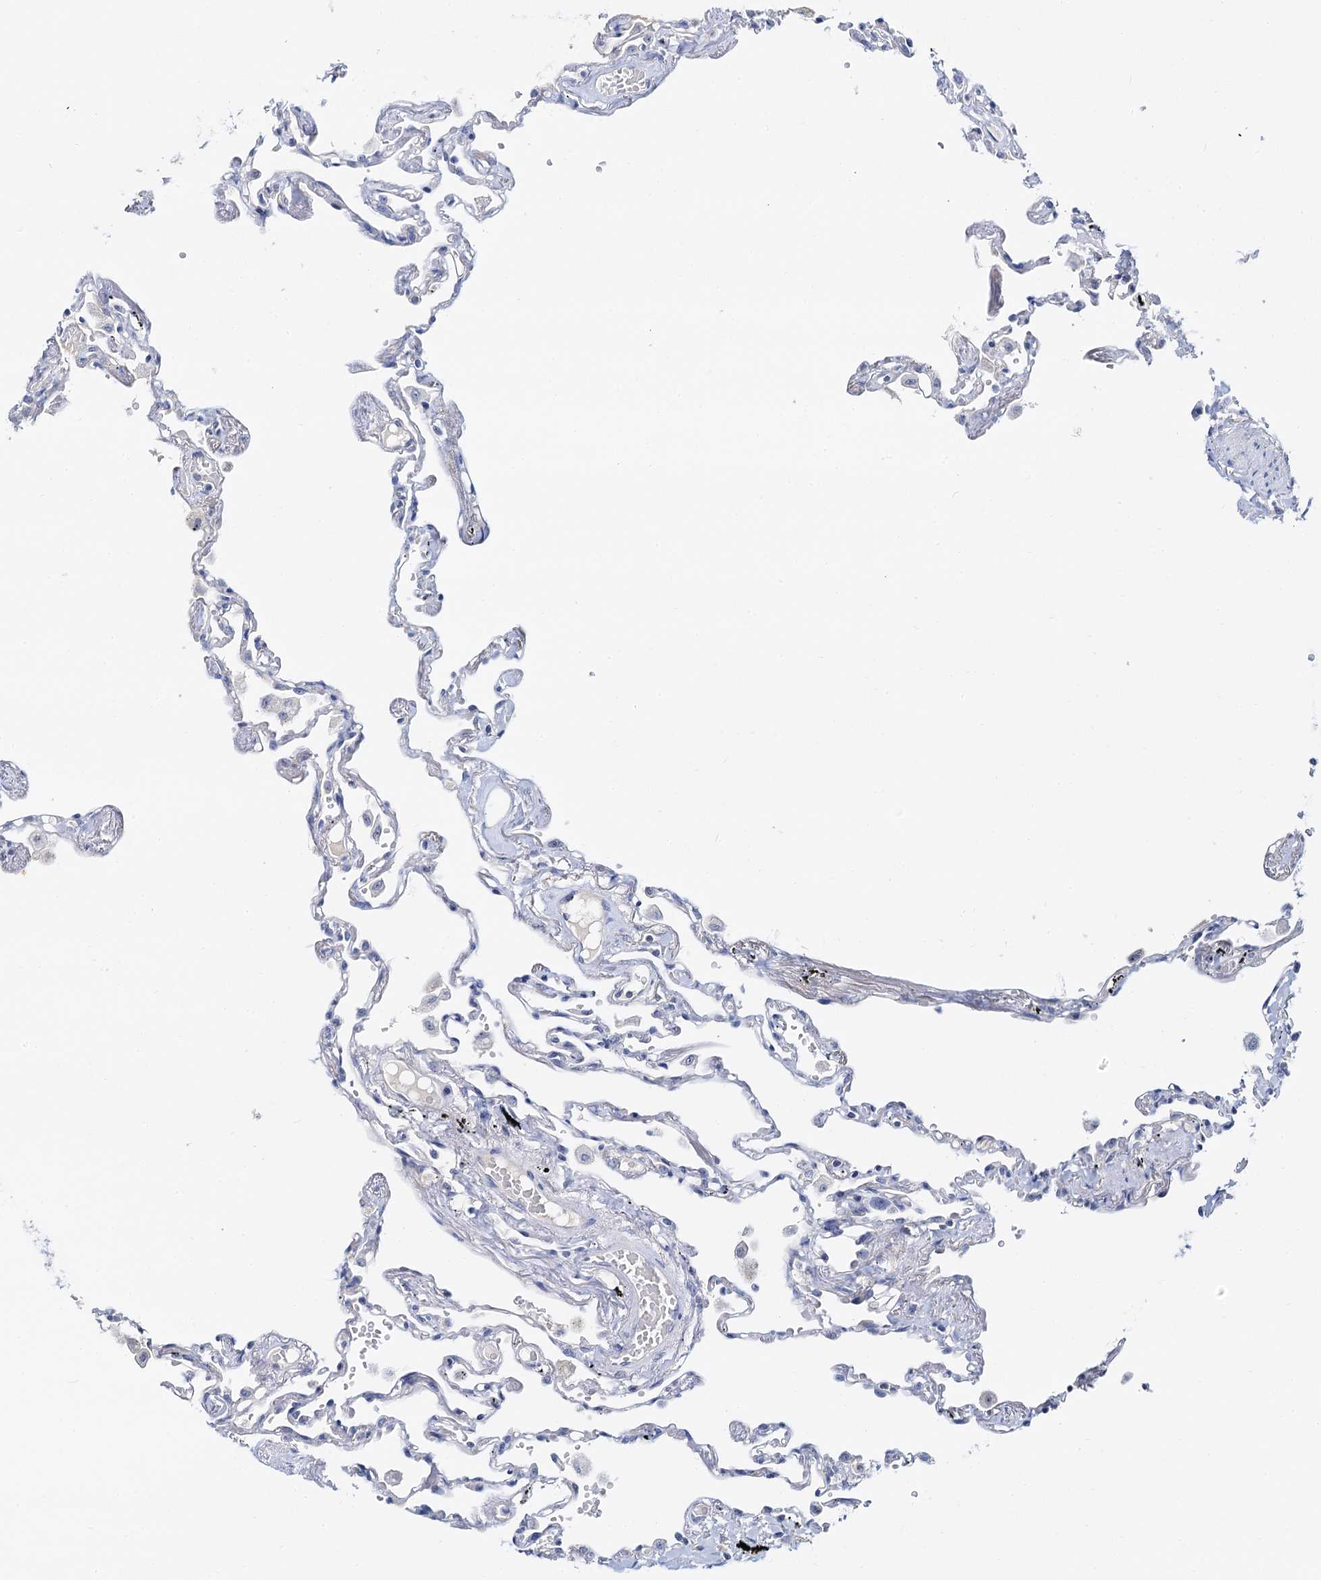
{"staining": {"intensity": "negative", "quantity": "none", "location": "none"}, "tissue": "lung", "cell_type": "Alveolar cells", "image_type": "normal", "snomed": [{"axis": "morphology", "description": "Normal tissue, NOS"}, {"axis": "topography", "description": "Lung"}], "caption": "Protein analysis of normal lung shows no significant expression in alveolar cells.", "gene": "NOP2", "patient": {"sex": "female", "age": 67}}